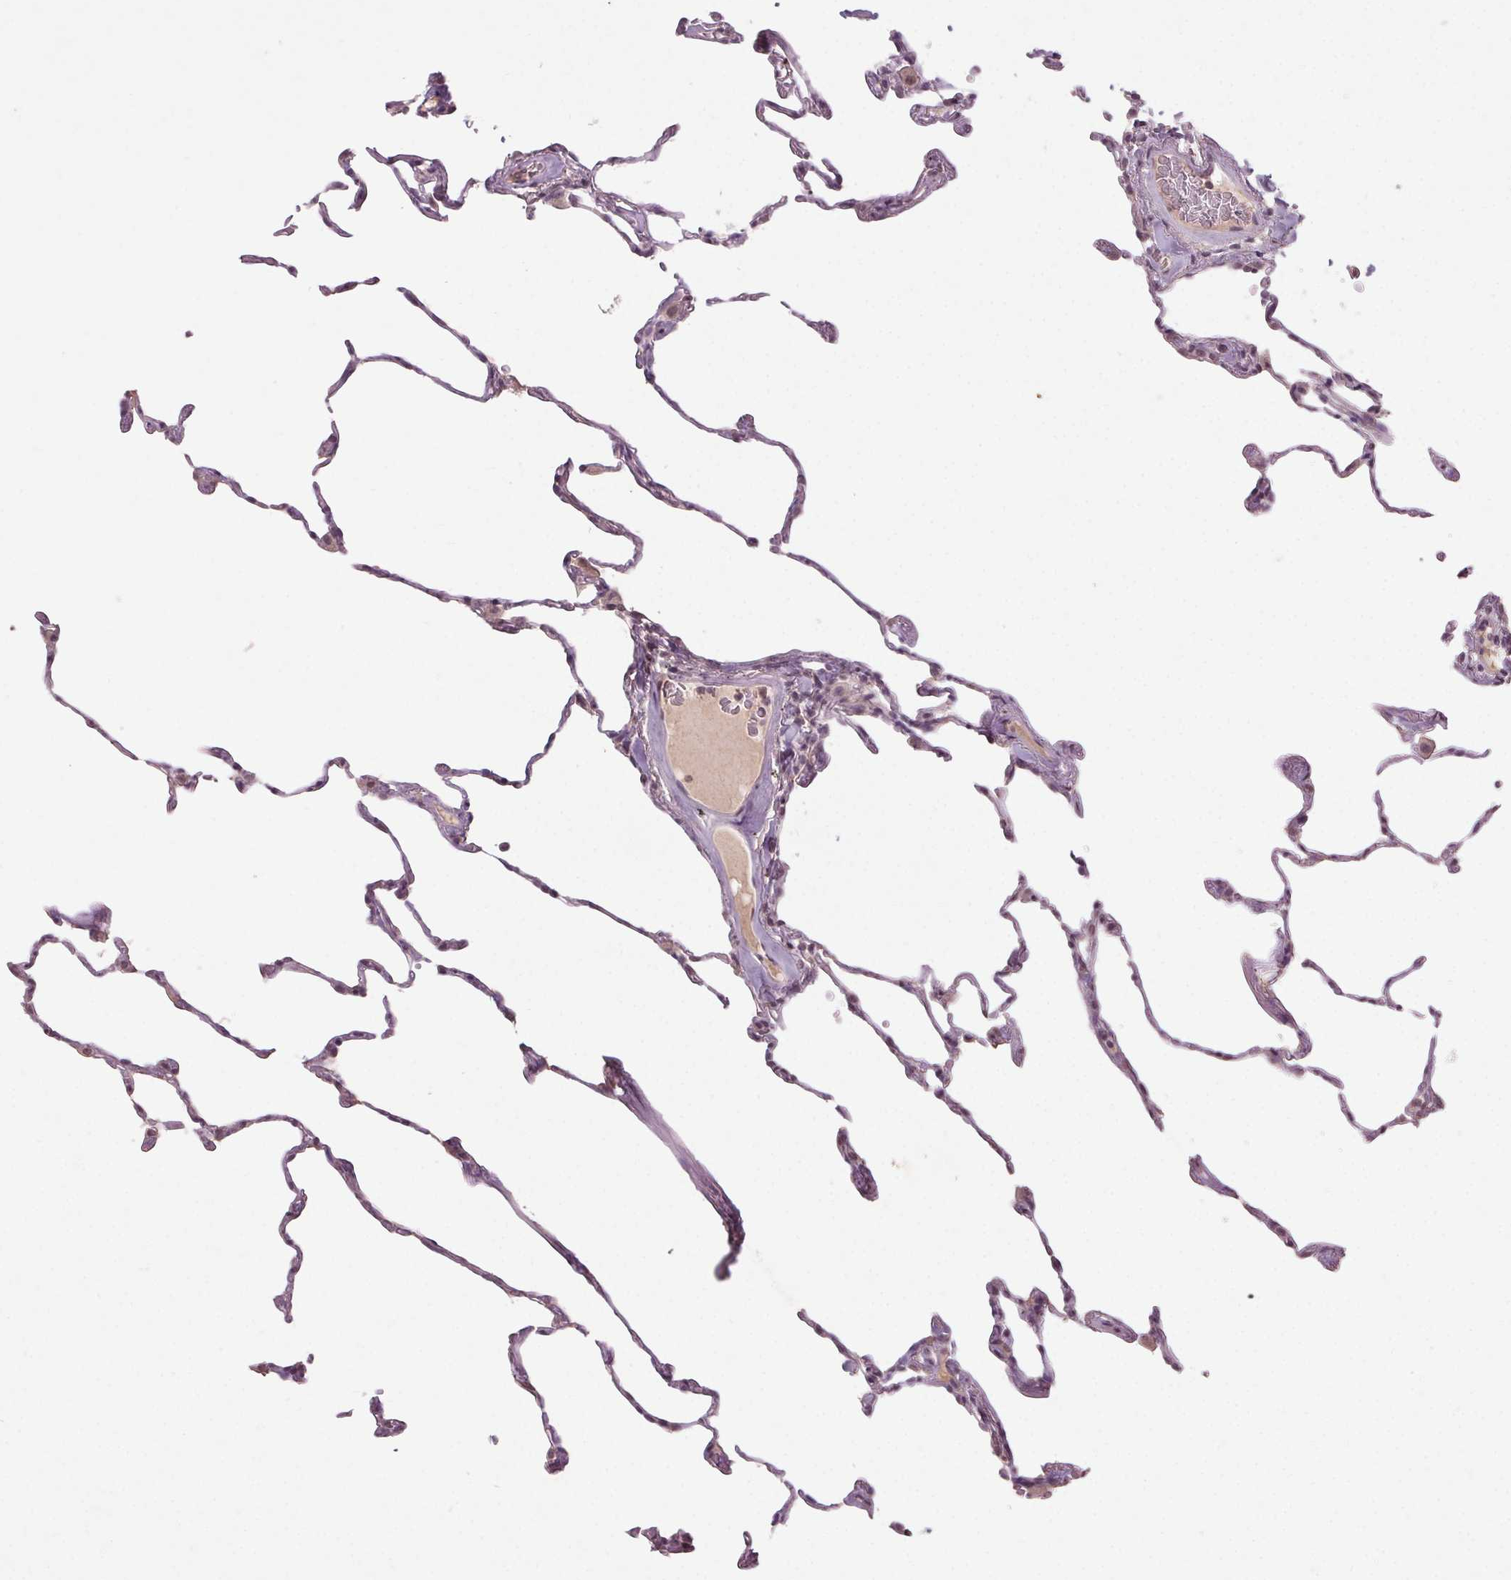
{"staining": {"intensity": "negative", "quantity": "none", "location": "none"}, "tissue": "lung", "cell_type": "Alveolar cells", "image_type": "normal", "snomed": [{"axis": "morphology", "description": "Normal tissue, NOS"}, {"axis": "topography", "description": "Lung"}], "caption": "Benign lung was stained to show a protein in brown. There is no significant staining in alveolar cells. (DAB (3,3'-diaminobenzidine) immunohistochemistry (IHC) visualized using brightfield microscopy, high magnification).", "gene": "ENSG00000255641", "patient": {"sex": "female", "age": 57}}